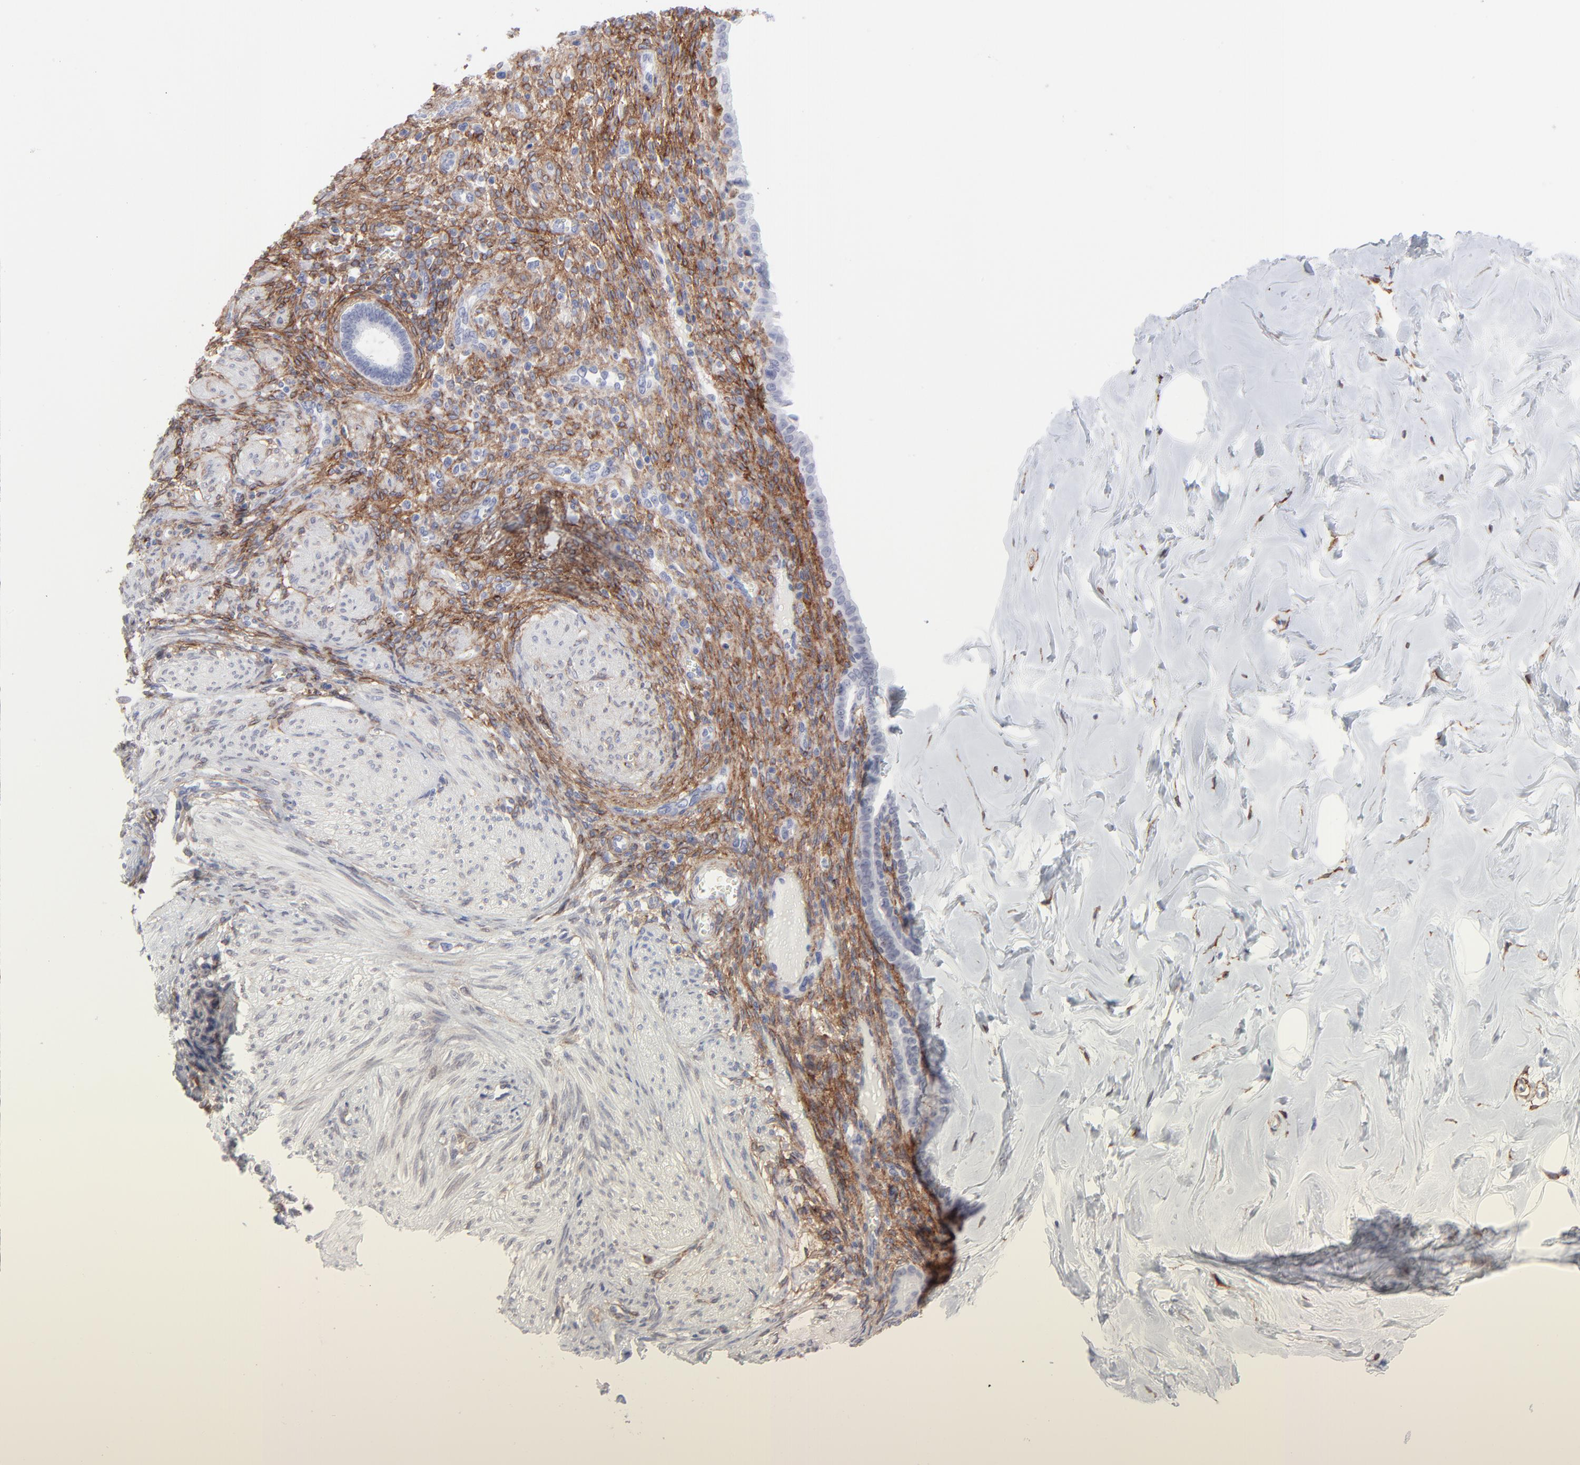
{"staining": {"intensity": "strong", "quantity": "25%-75%", "location": "cytoplasmic/membranous"}, "tissue": "endometrium", "cell_type": "Cells in endometrial stroma", "image_type": "normal", "snomed": [{"axis": "morphology", "description": "Normal tissue, NOS"}, {"axis": "topography", "description": "Endometrium"}], "caption": "This micrograph displays IHC staining of normal endometrium, with high strong cytoplasmic/membranous staining in approximately 25%-75% of cells in endometrial stroma.", "gene": "PDGFRB", "patient": {"sex": "female", "age": 72}}